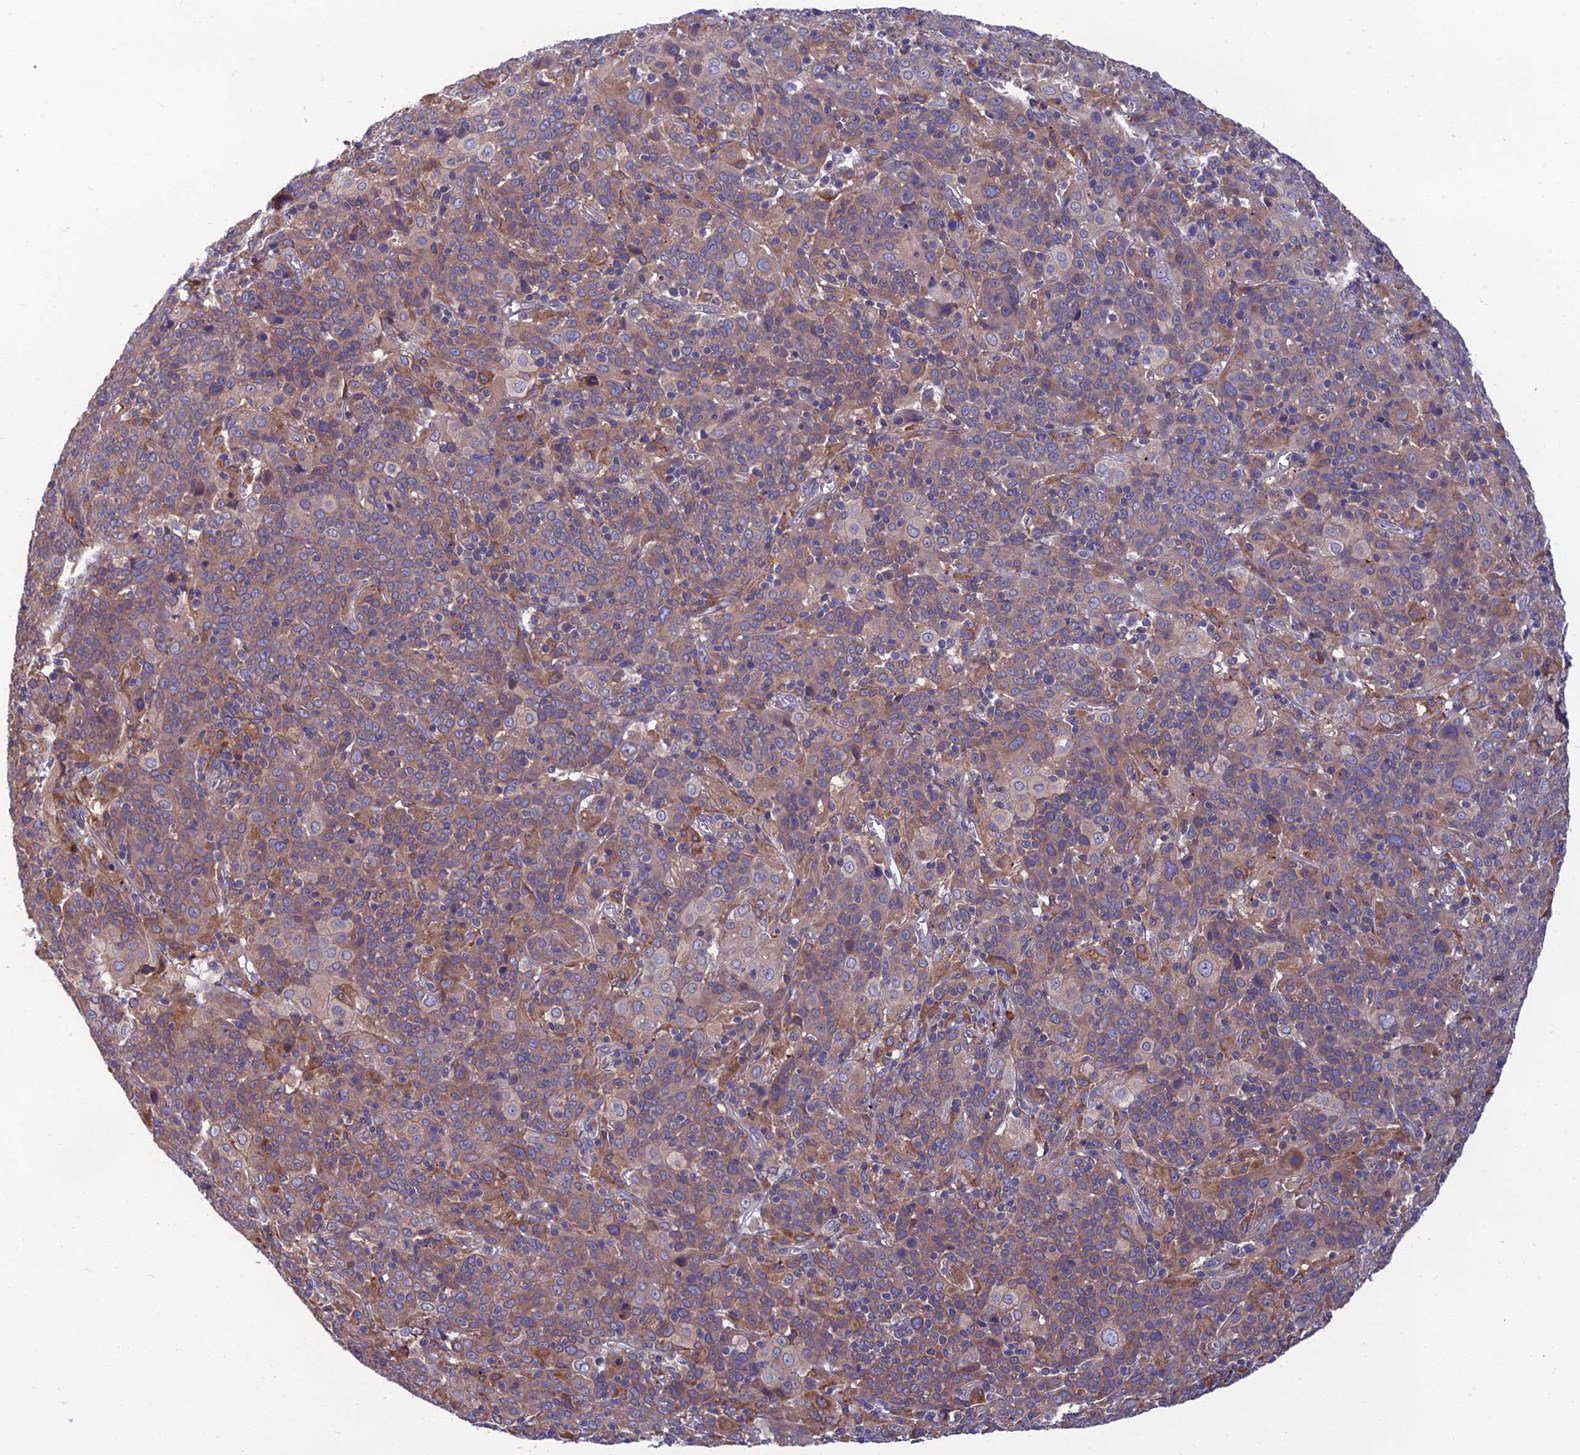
{"staining": {"intensity": "moderate", "quantity": ">75%", "location": "cytoplasmic/membranous"}, "tissue": "cervical cancer", "cell_type": "Tumor cells", "image_type": "cancer", "snomed": [{"axis": "morphology", "description": "Squamous cell carcinoma, NOS"}, {"axis": "topography", "description": "Cervix"}], "caption": "Cervical squamous cell carcinoma stained with IHC reveals moderate cytoplasmic/membranous expression in about >75% of tumor cells. The staining was performed using DAB to visualize the protein expression in brown, while the nuclei were stained in blue with hematoxylin (Magnification: 20x).", "gene": "UMAD1", "patient": {"sex": "female", "age": 67}}